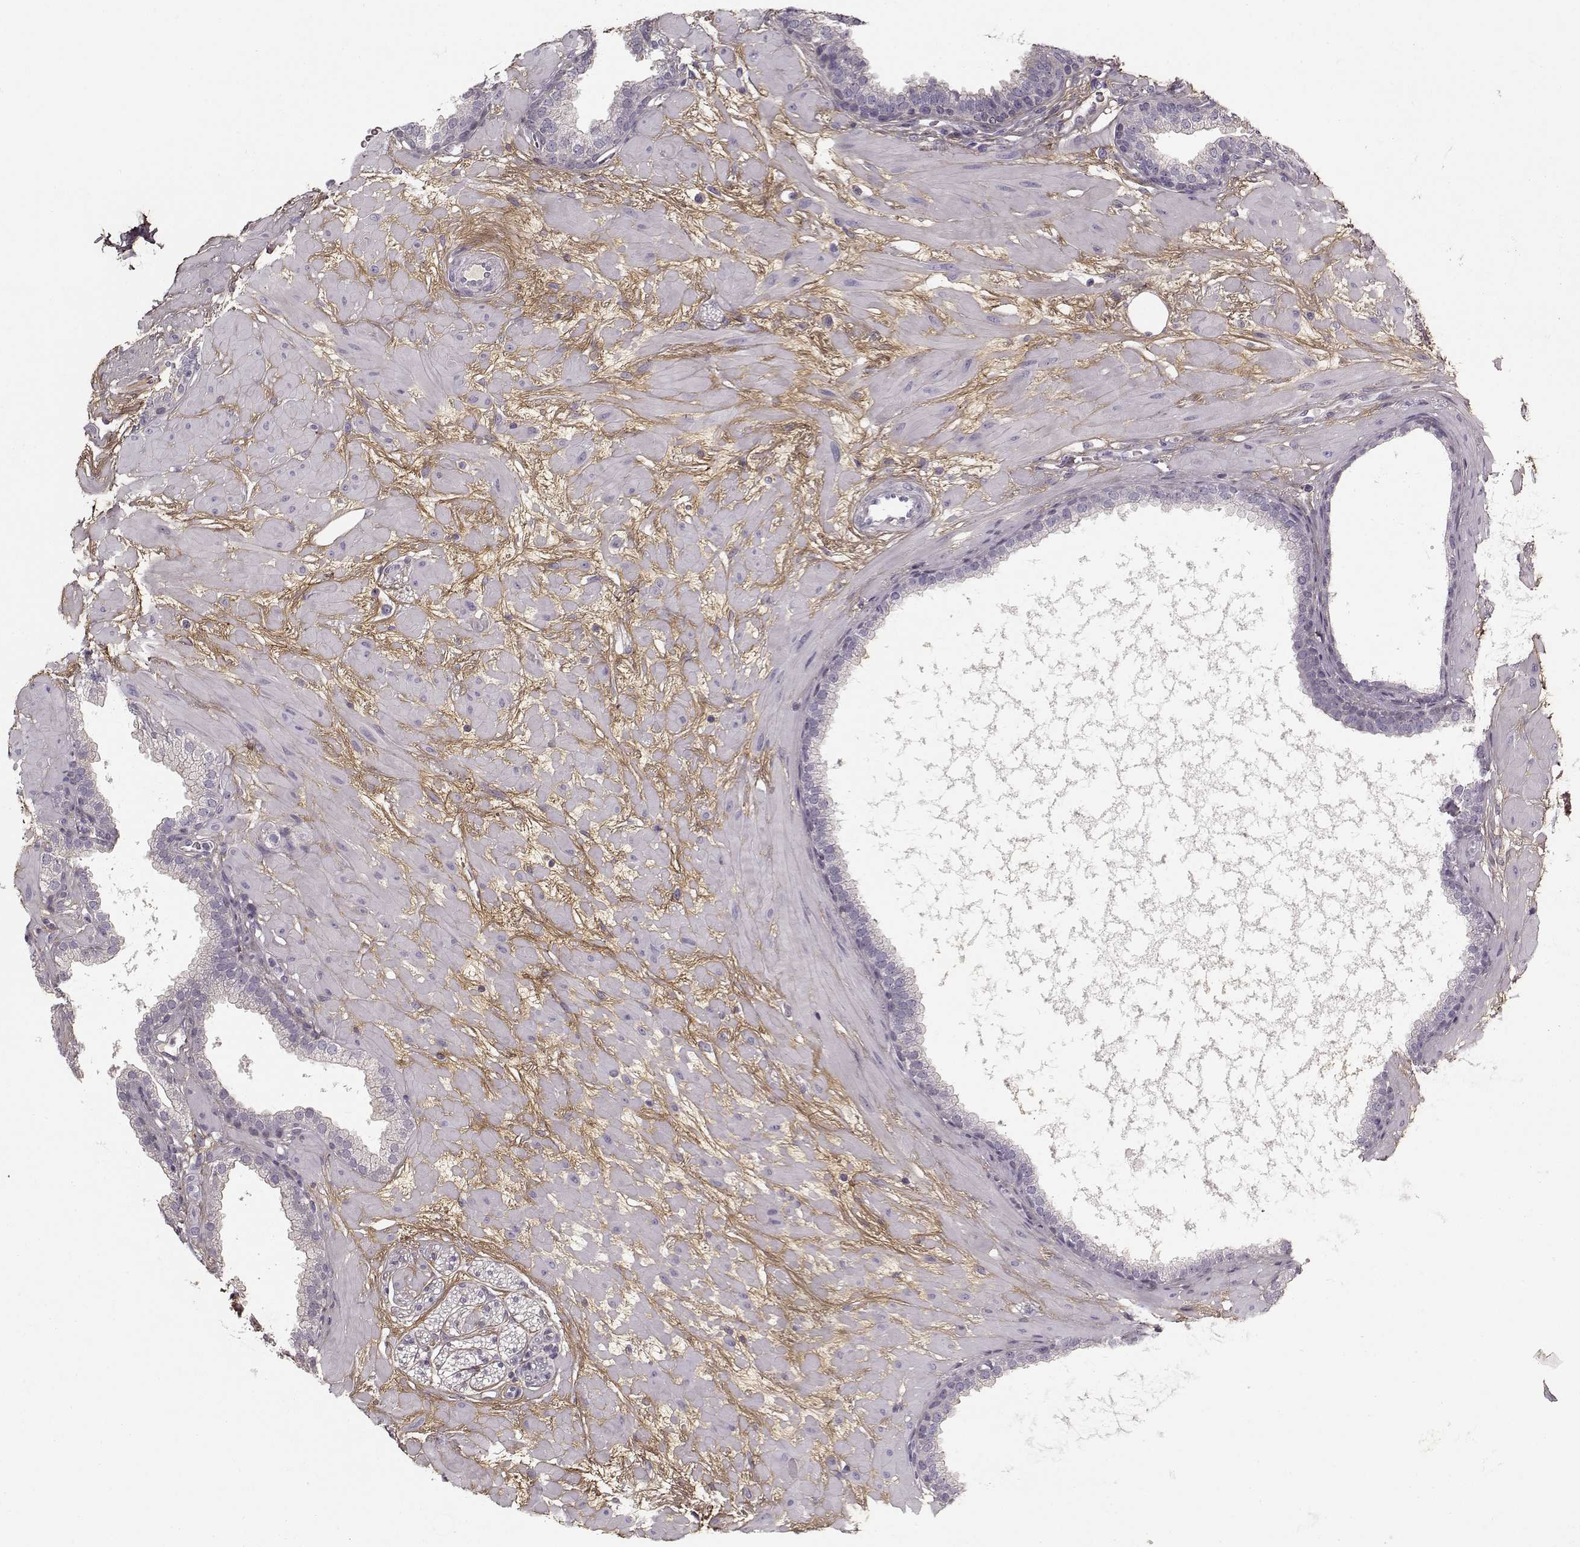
{"staining": {"intensity": "negative", "quantity": "none", "location": "none"}, "tissue": "prostate cancer", "cell_type": "Tumor cells", "image_type": "cancer", "snomed": [{"axis": "morphology", "description": "Adenocarcinoma, Low grade"}, {"axis": "topography", "description": "Prostate"}], "caption": "Immunohistochemistry of human prostate adenocarcinoma (low-grade) reveals no expression in tumor cells.", "gene": "LUM", "patient": {"sex": "male", "age": 68}}